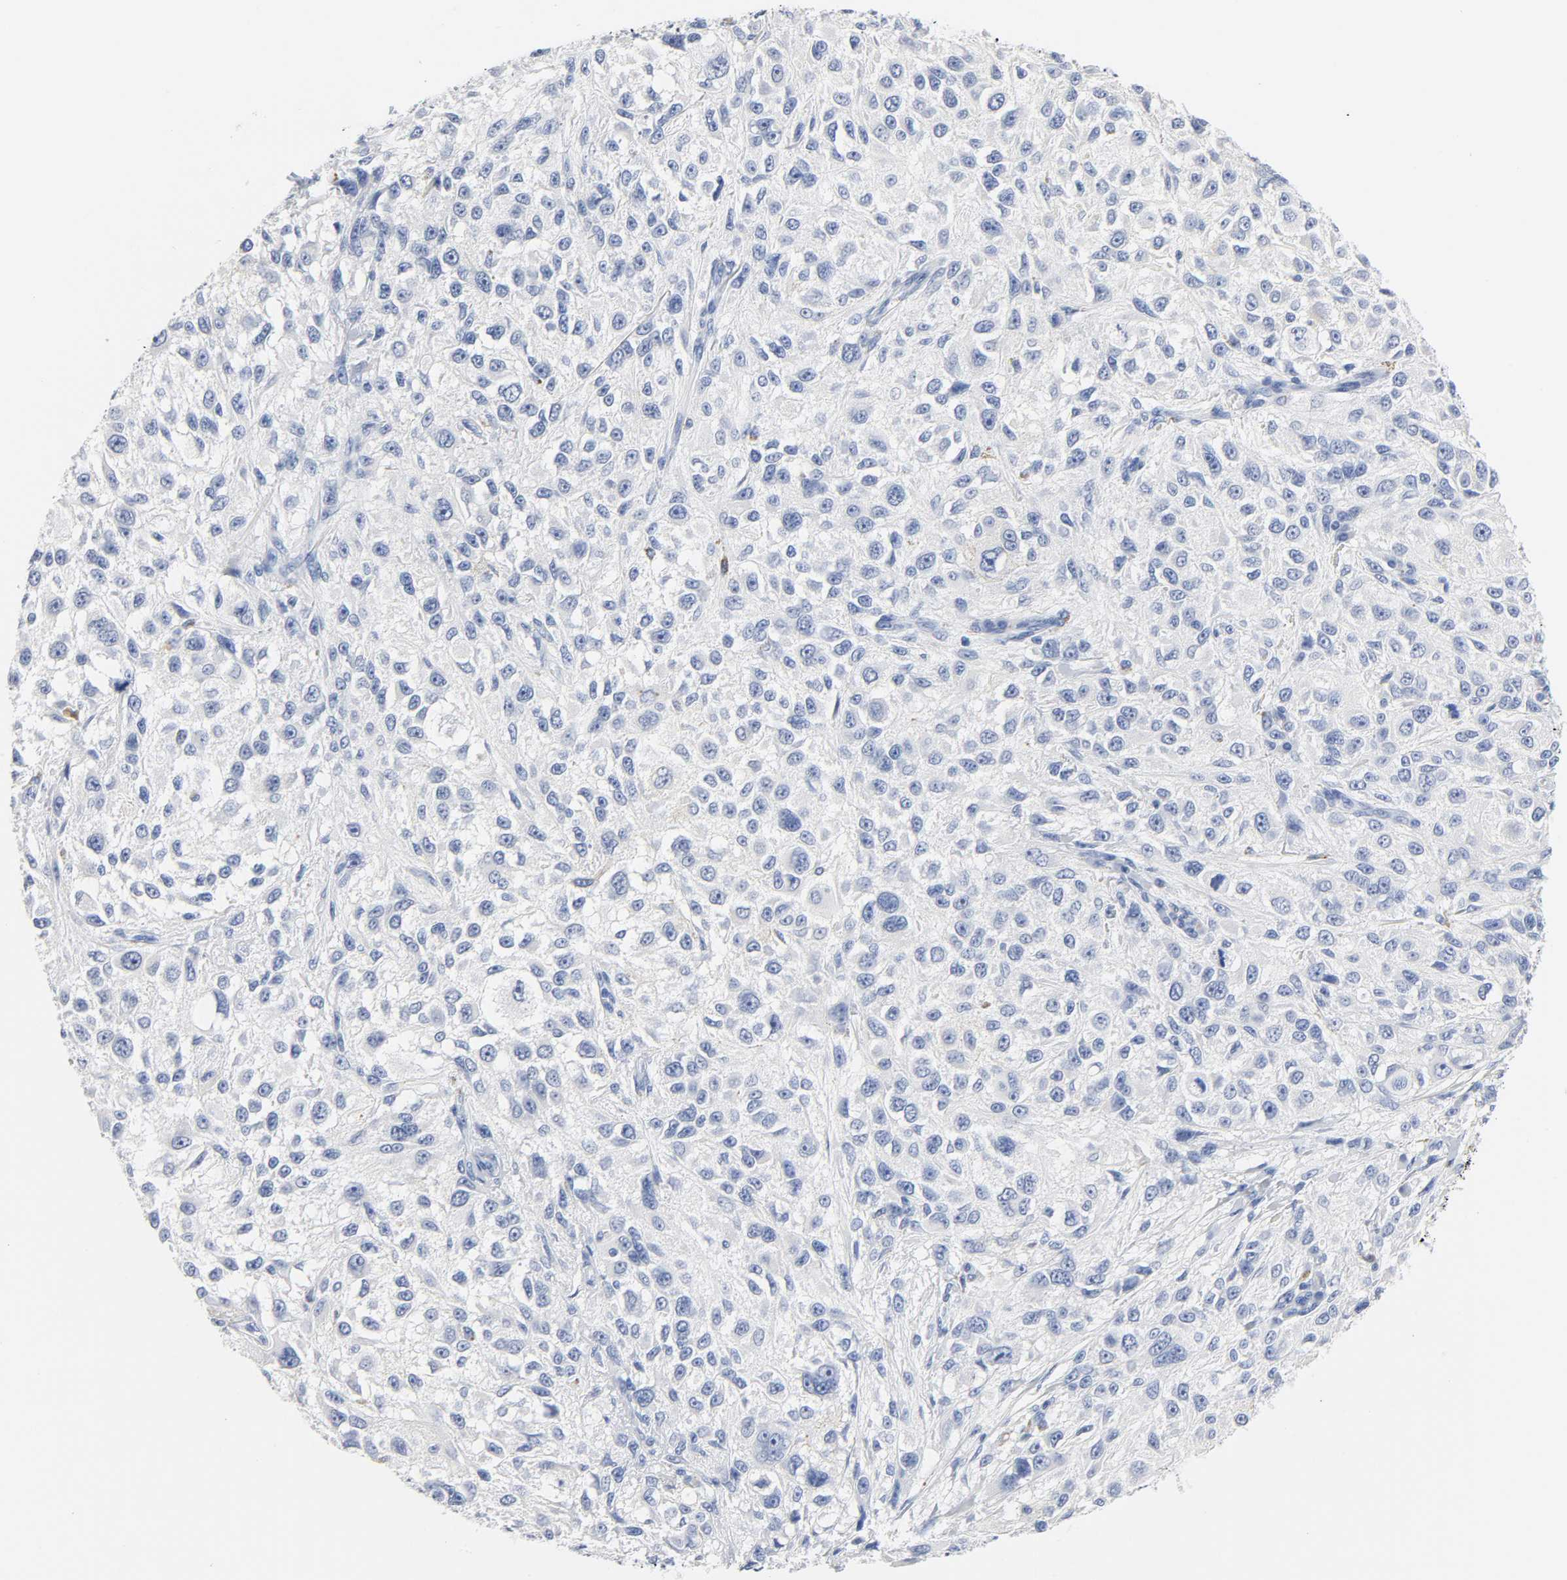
{"staining": {"intensity": "negative", "quantity": "none", "location": "none"}, "tissue": "melanoma", "cell_type": "Tumor cells", "image_type": "cancer", "snomed": [{"axis": "morphology", "description": "Necrosis, NOS"}, {"axis": "morphology", "description": "Malignant melanoma, NOS"}, {"axis": "topography", "description": "Skin"}], "caption": "A histopathology image of melanoma stained for a protein reveals no brown staining in tumor cells.", "gene": "ACP3", "patient": {"sex": "female", "age": 87}}